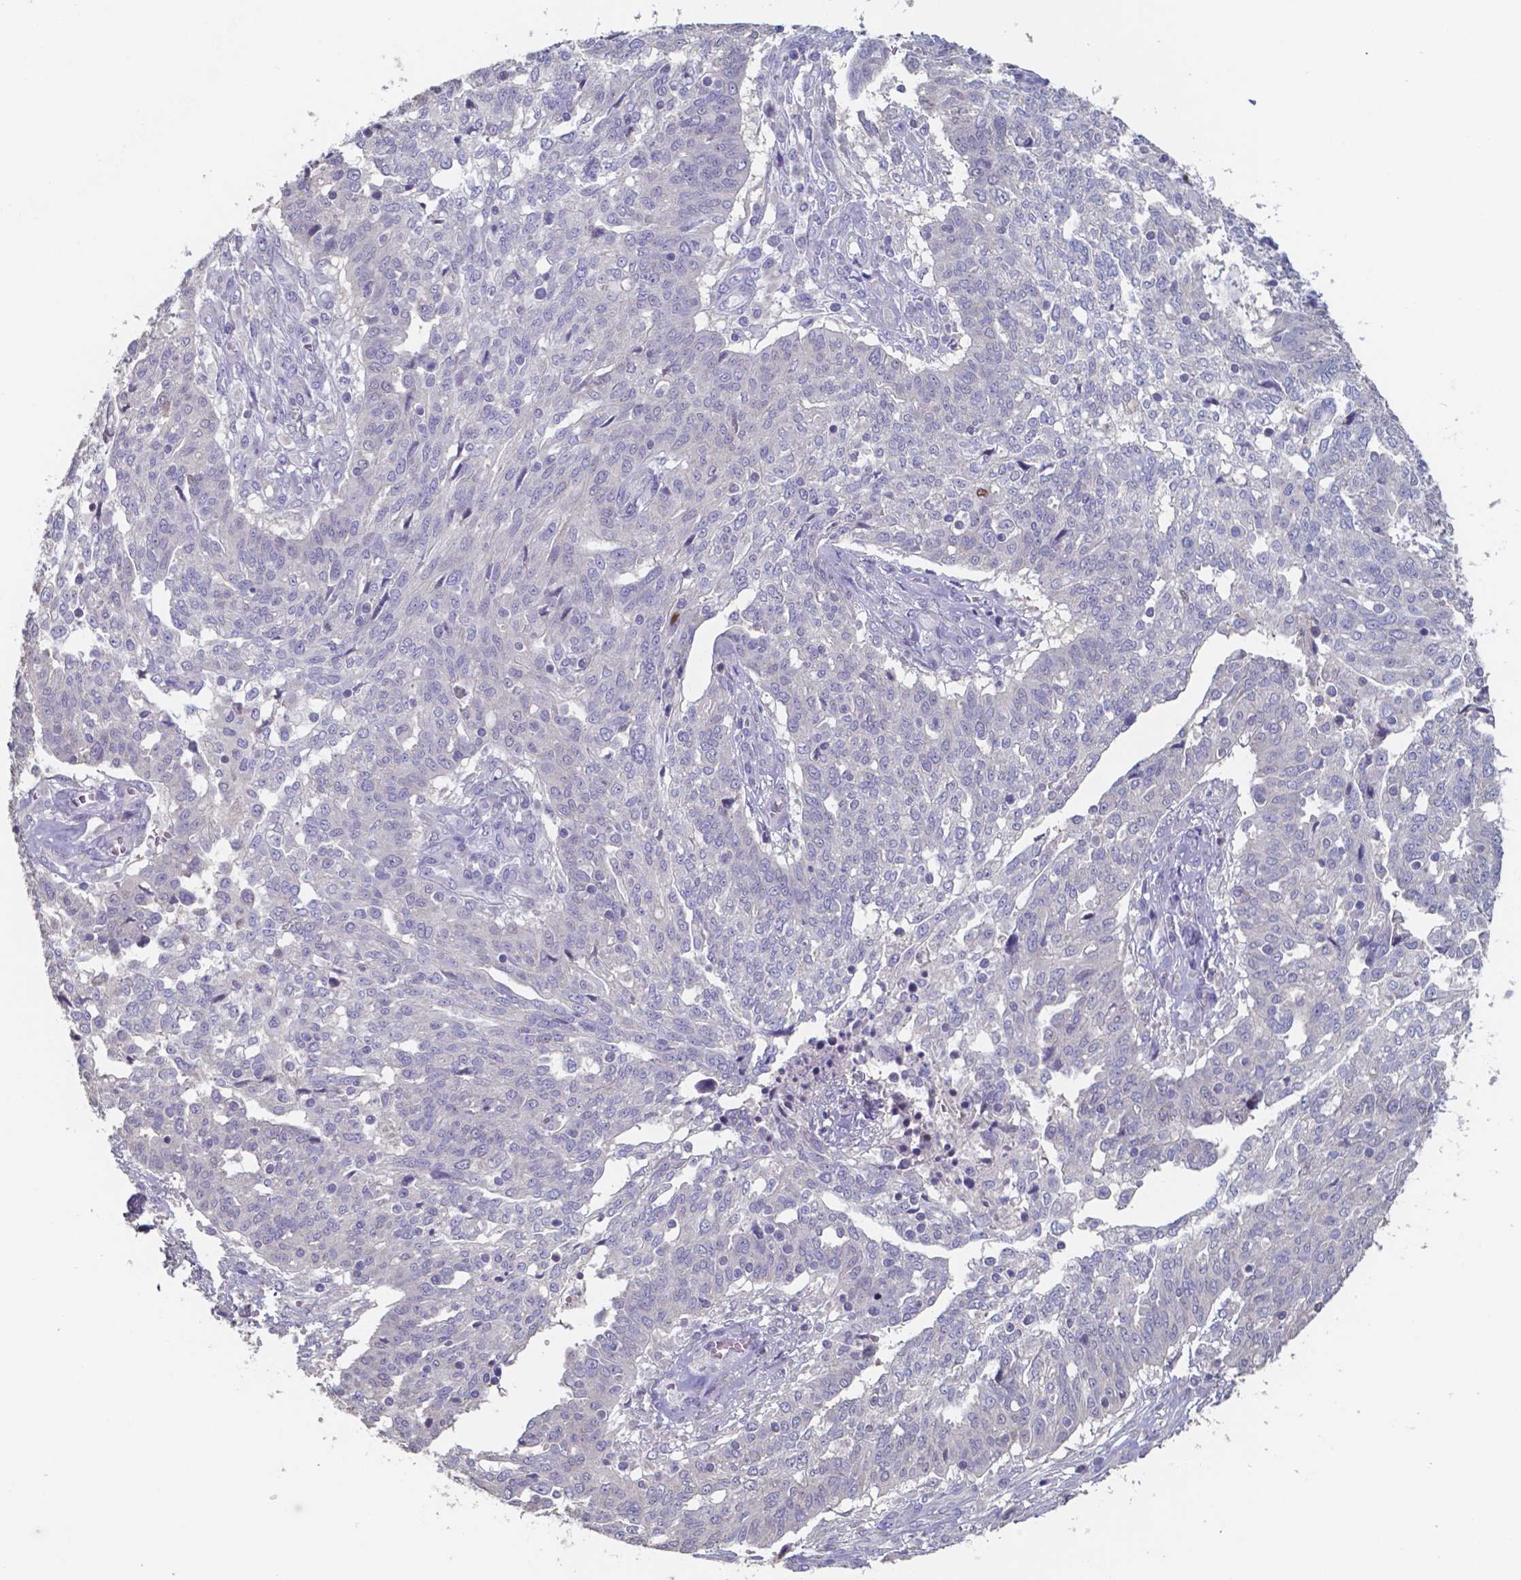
{"staining": {"intensity": "negative", "quantity": "none", "location": "none"}, "tissue": "ovarian cancer", "cell_type": "Tumor cells", "image_type": "cancer", "snomed": [{"axis": "morphology", "description": "Cystadenocarcinoma, serous, NOS"}, {"axis": "topography", "description": "Ovary"}], "caption": "IHC image of neoplastic tissue: human serous cystadenocarcinoma (ovarian) stained with DAB displays no significant protein expression in tumor cells. (DAB (3,3'-diaminobenzidine) IHC visualized using brightfield microscopy, high magnification).", "gene": "FOXJ1", "patient": {"sex": "female", "age": 67}}